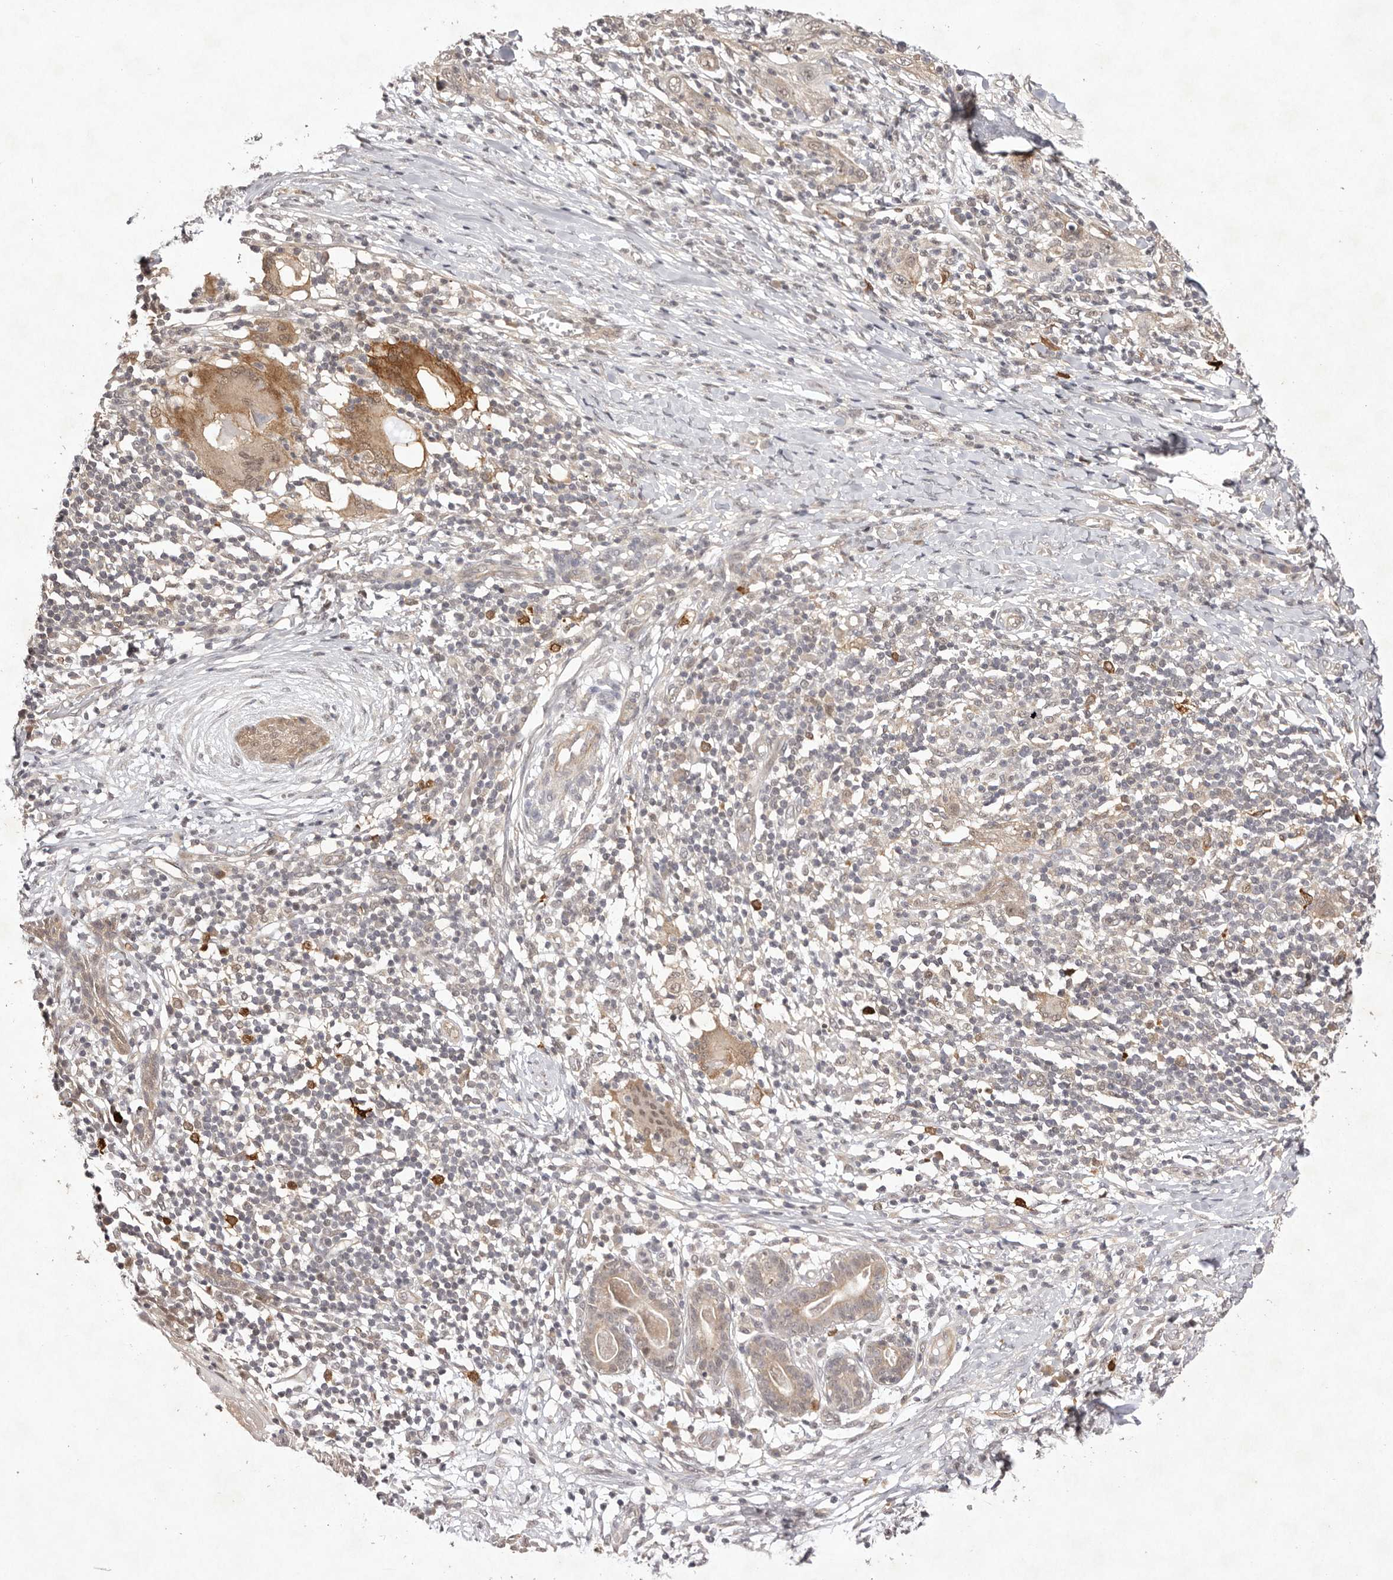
{"staining": {"intensity": "moderate", "quantity": "<25%", "location": "cytoplasmic/membranous"}, "tissue": "skin cancer", "cell_type": "Tumor cells", "image_type": "cancer", "snomed": [{"axis": "morphology", "description": "Squamous cell carcinoma, NOS"}, {"axis": "topography", "description": "Skin"}], "caption": "Skin cancer (squamous cell carcinoma) was stained to show a protein in brown. There is low levels of moderate cytoplasmic/membranous positivity in about <25% of tumor cells. The protein is stained brown, and the nuclei are stained in blue (DAB IHC with brightfield microscopy, high magnification).", "gene": "BUD31", "patient": {"sex": "female", "age": 88}}